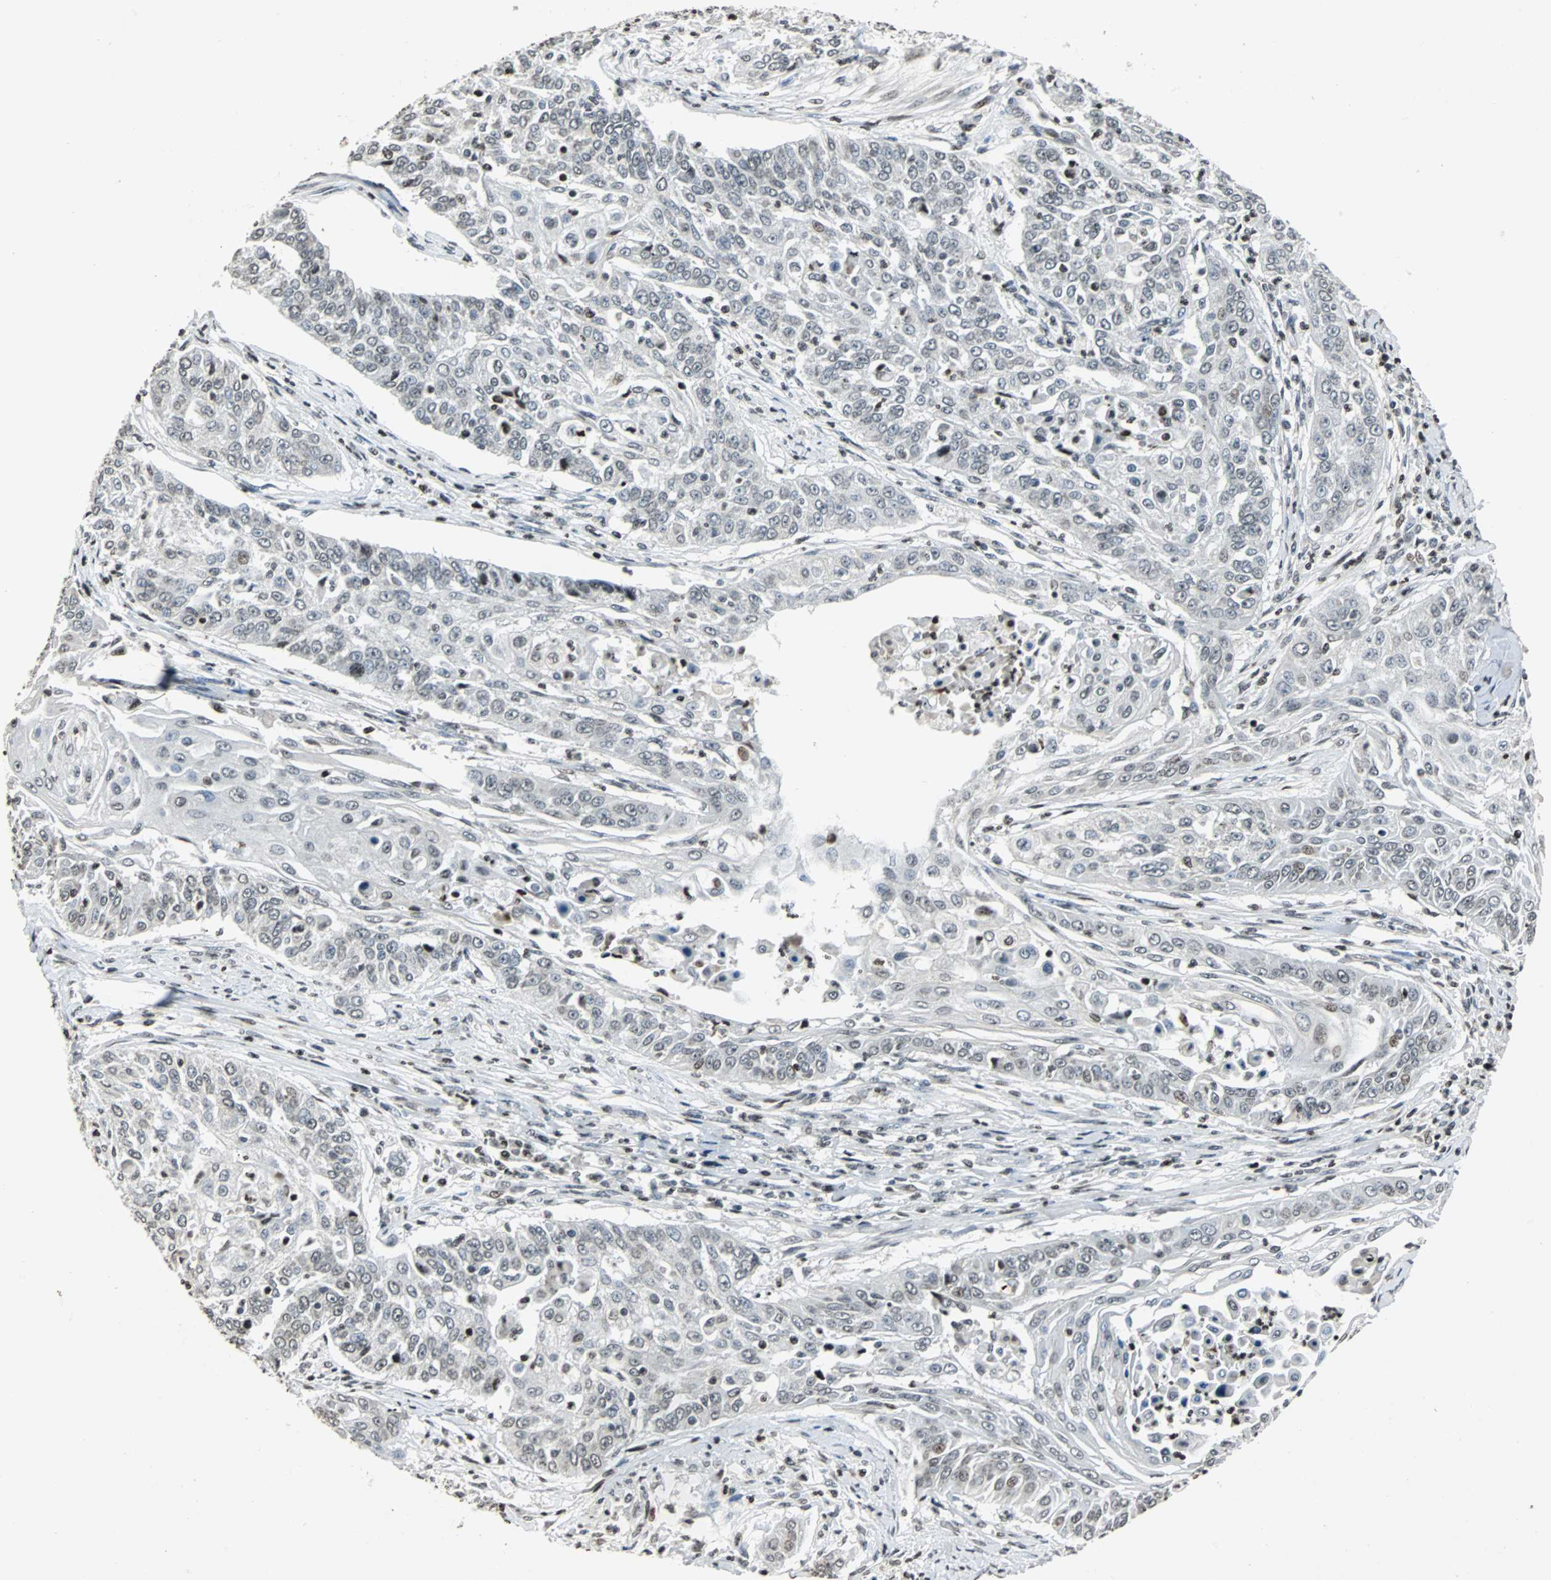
{"staining": {"intensity": "negative", "quantity": "none", "location": "none"}, "tissue": "cervical cancer", "cell_type": "Tumor cells", "image_type": "cancer", "snomed": [{"axis": "morphology", "description": "Squamous cell carcinoma, NOS"}, {"axis": "topography", "description": "Cervix"}], "caption": "Protein analysis of squamous cell carcinoma (cervical) shows no significant staining in tumor cells.", "gene": "PAXIP1", "patient": {"sex": "female", "age": 33}}